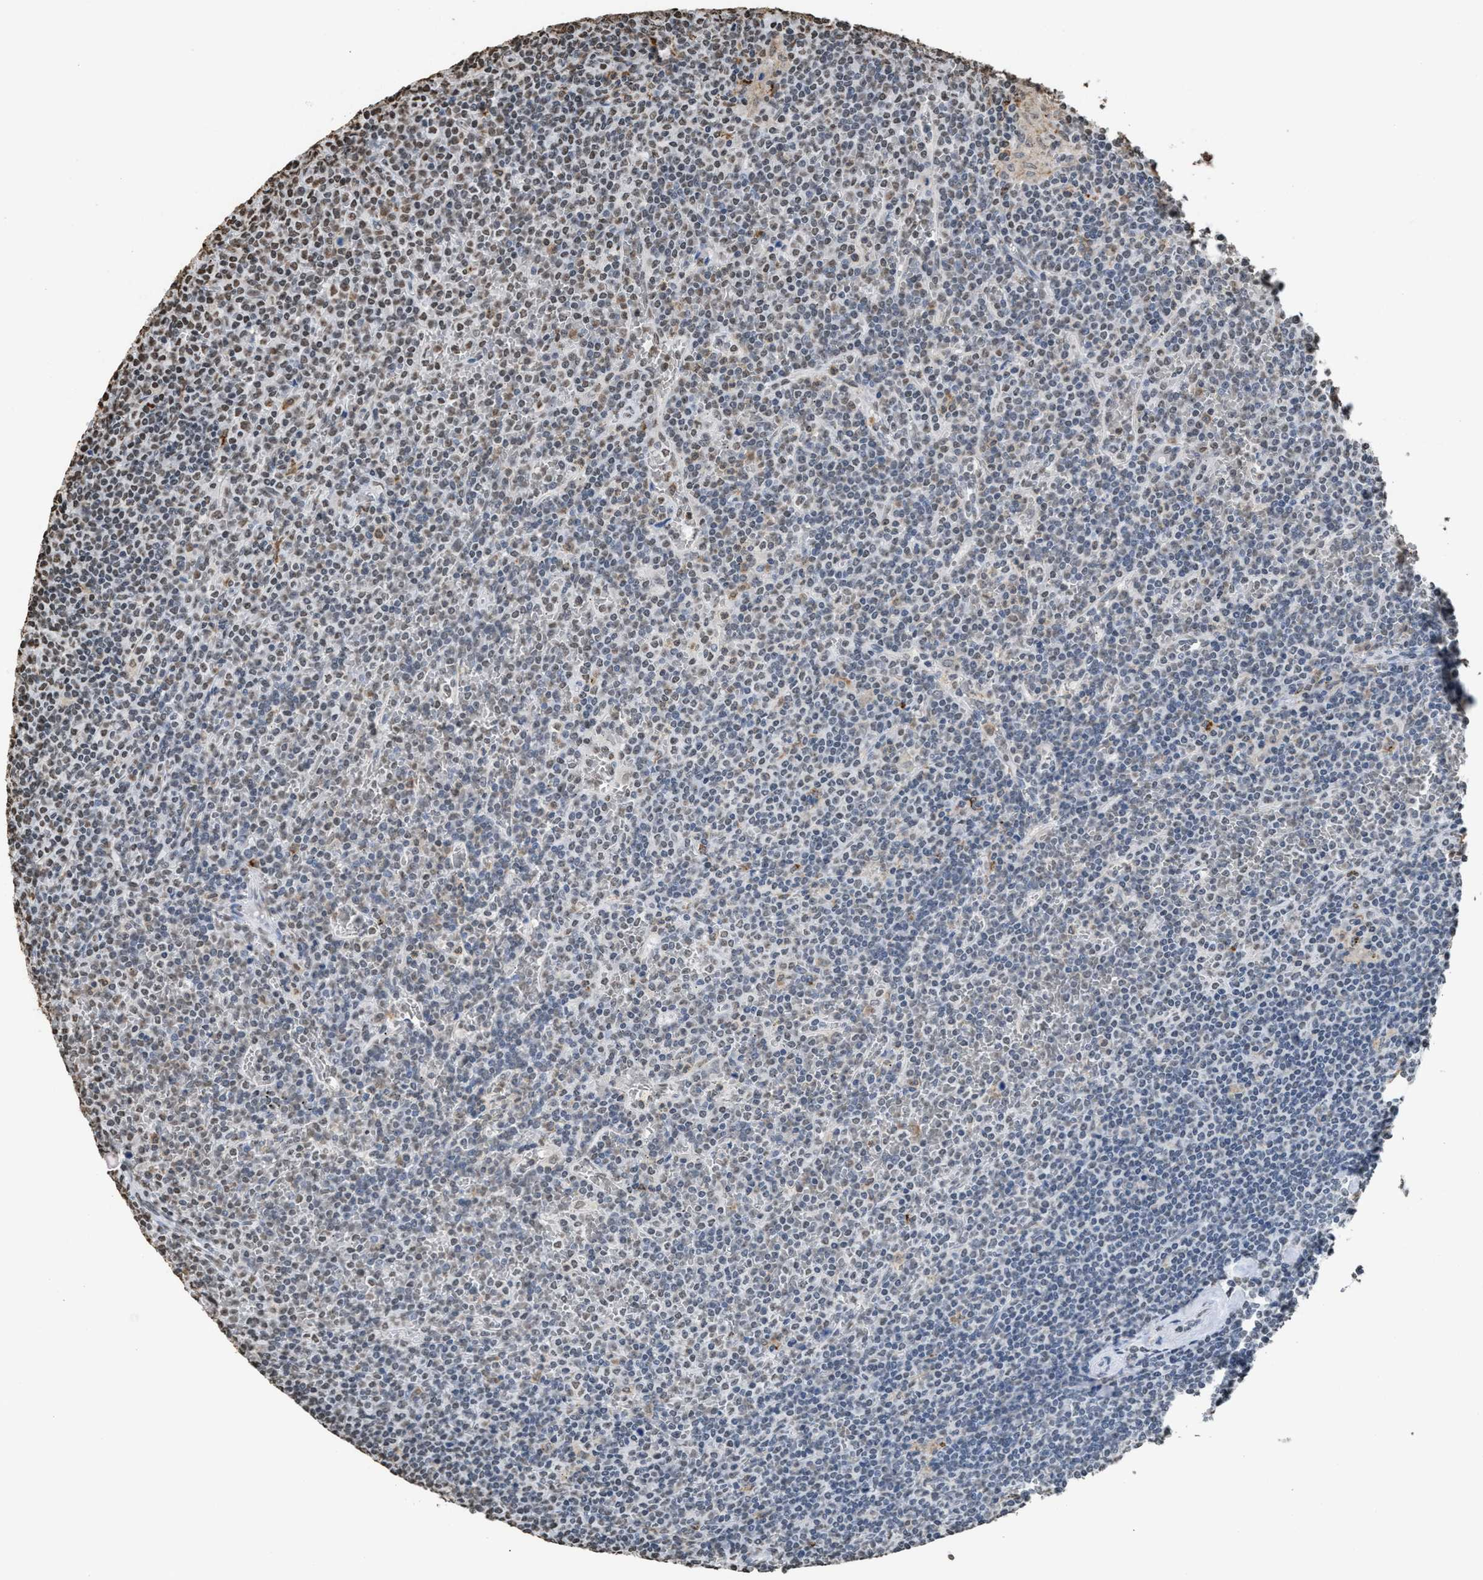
{"staining": {"intensity": "weak", "quantity": "25%-75%", "location": "nuclear"}, "tissue": "lymphoma", "cell_type": "Tumor cells", "image_type": "cancer", "snomed": [{"axis": "morphology", "description": "Malignant lymphoma, non-Hodgkin's type, Low grade"}, {"axis": "topography", "description": "Spleen"}], "caption": "Human malignant lymphoma, non-Hodgkin's type (low-grade) stained for a protein (brown) displays weak nuclear positive positivity in about 25%-75% of tumor cells.", "gene": "NUP88", "patient": {"sex": "female", "age": 19}}